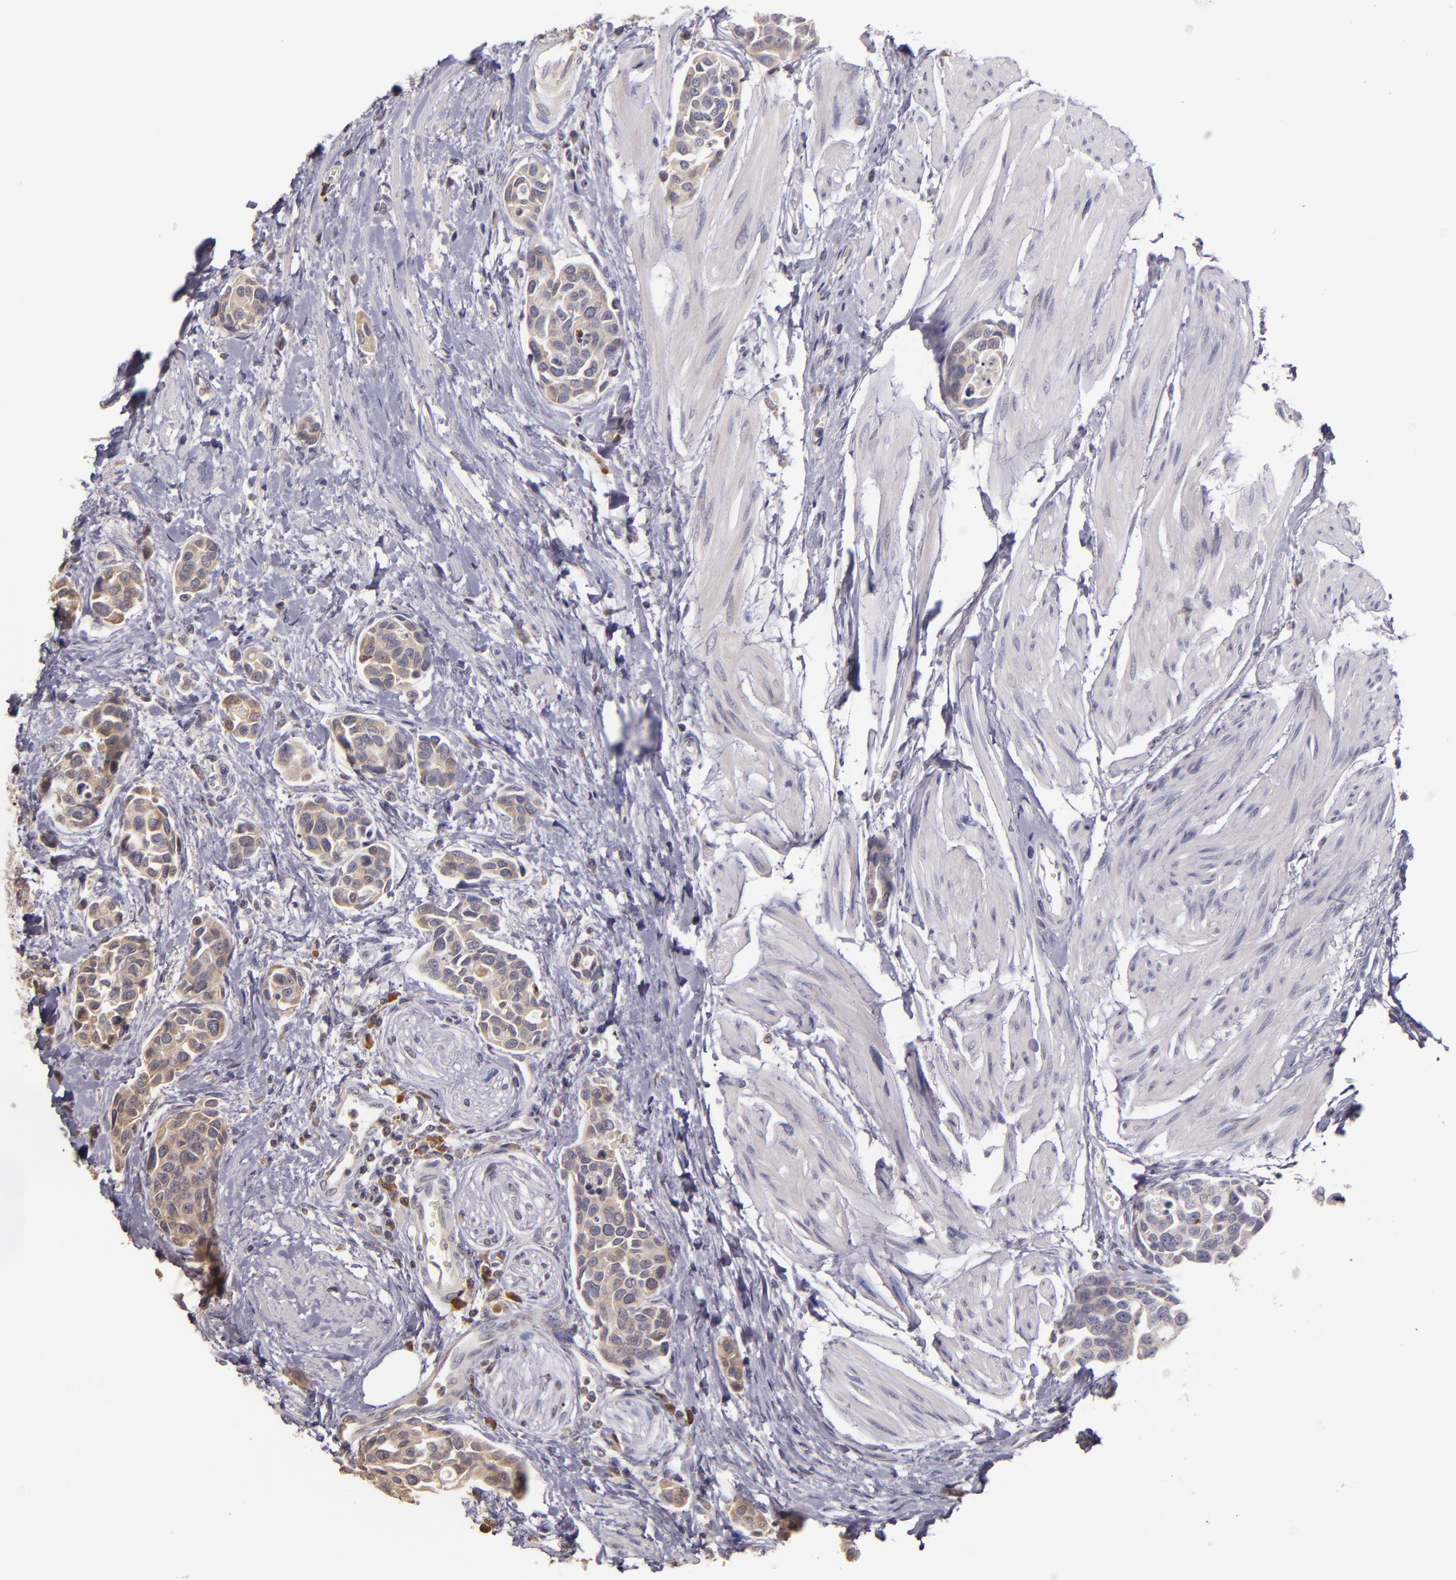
{"staining": {"intensity": "weak", "quantity": ">75%", "location": "cytoplasmic/membranous"}, "tissue": "urothelial cancer", "cell_type": "Tumor cells", "image_type": "cancer", "snomed": [{"axis": "morphology", "description": "Urothelial carcinoma, High grade"}, {"axis": "topography", "description": "Urinary bladder"}], "caption": "Protein expression analysis of urothelial cancer exhibits weak cytoplasmic/membranous staining in approximately >75% of tumor cells.", "gene": "ABL1", "patient": {"sex": "male", "age": 78}}